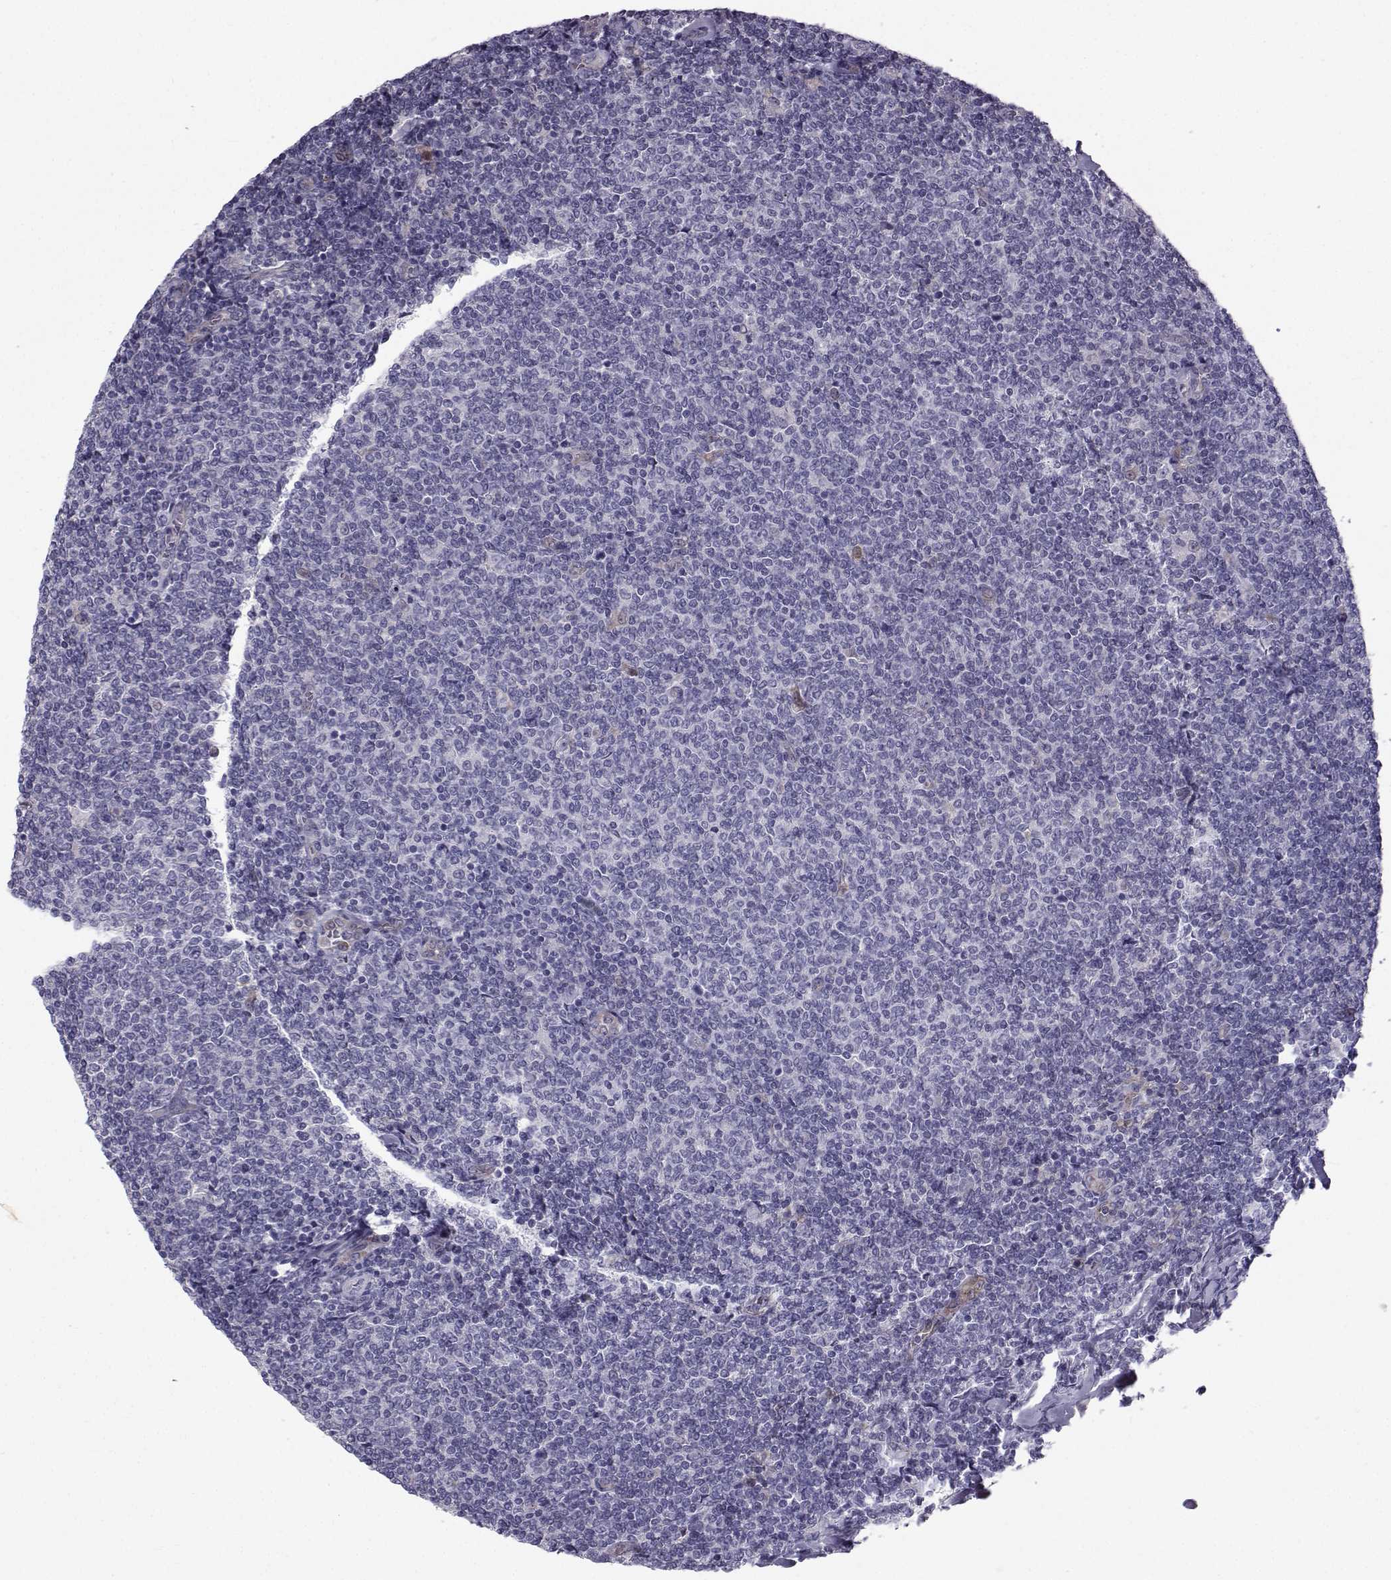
{"staining": {"intensity": "negative", "quantity": "none", "location": "none"}, "tissue": "lymphoma", "cell_type": "Tumor cells", "image_type": "cancer", "snomed": [{"axis": "morphology", "description": "Malignant lymphoma, non-Hodgkin's type, Low grade"}, {"axis": "topography", "description": "Lymph node"}], "caption": "There is no significant expression in tumor cells of lymphoma.", "gene": "CALCR", "patient": {"sex": "male", "age": 52}}